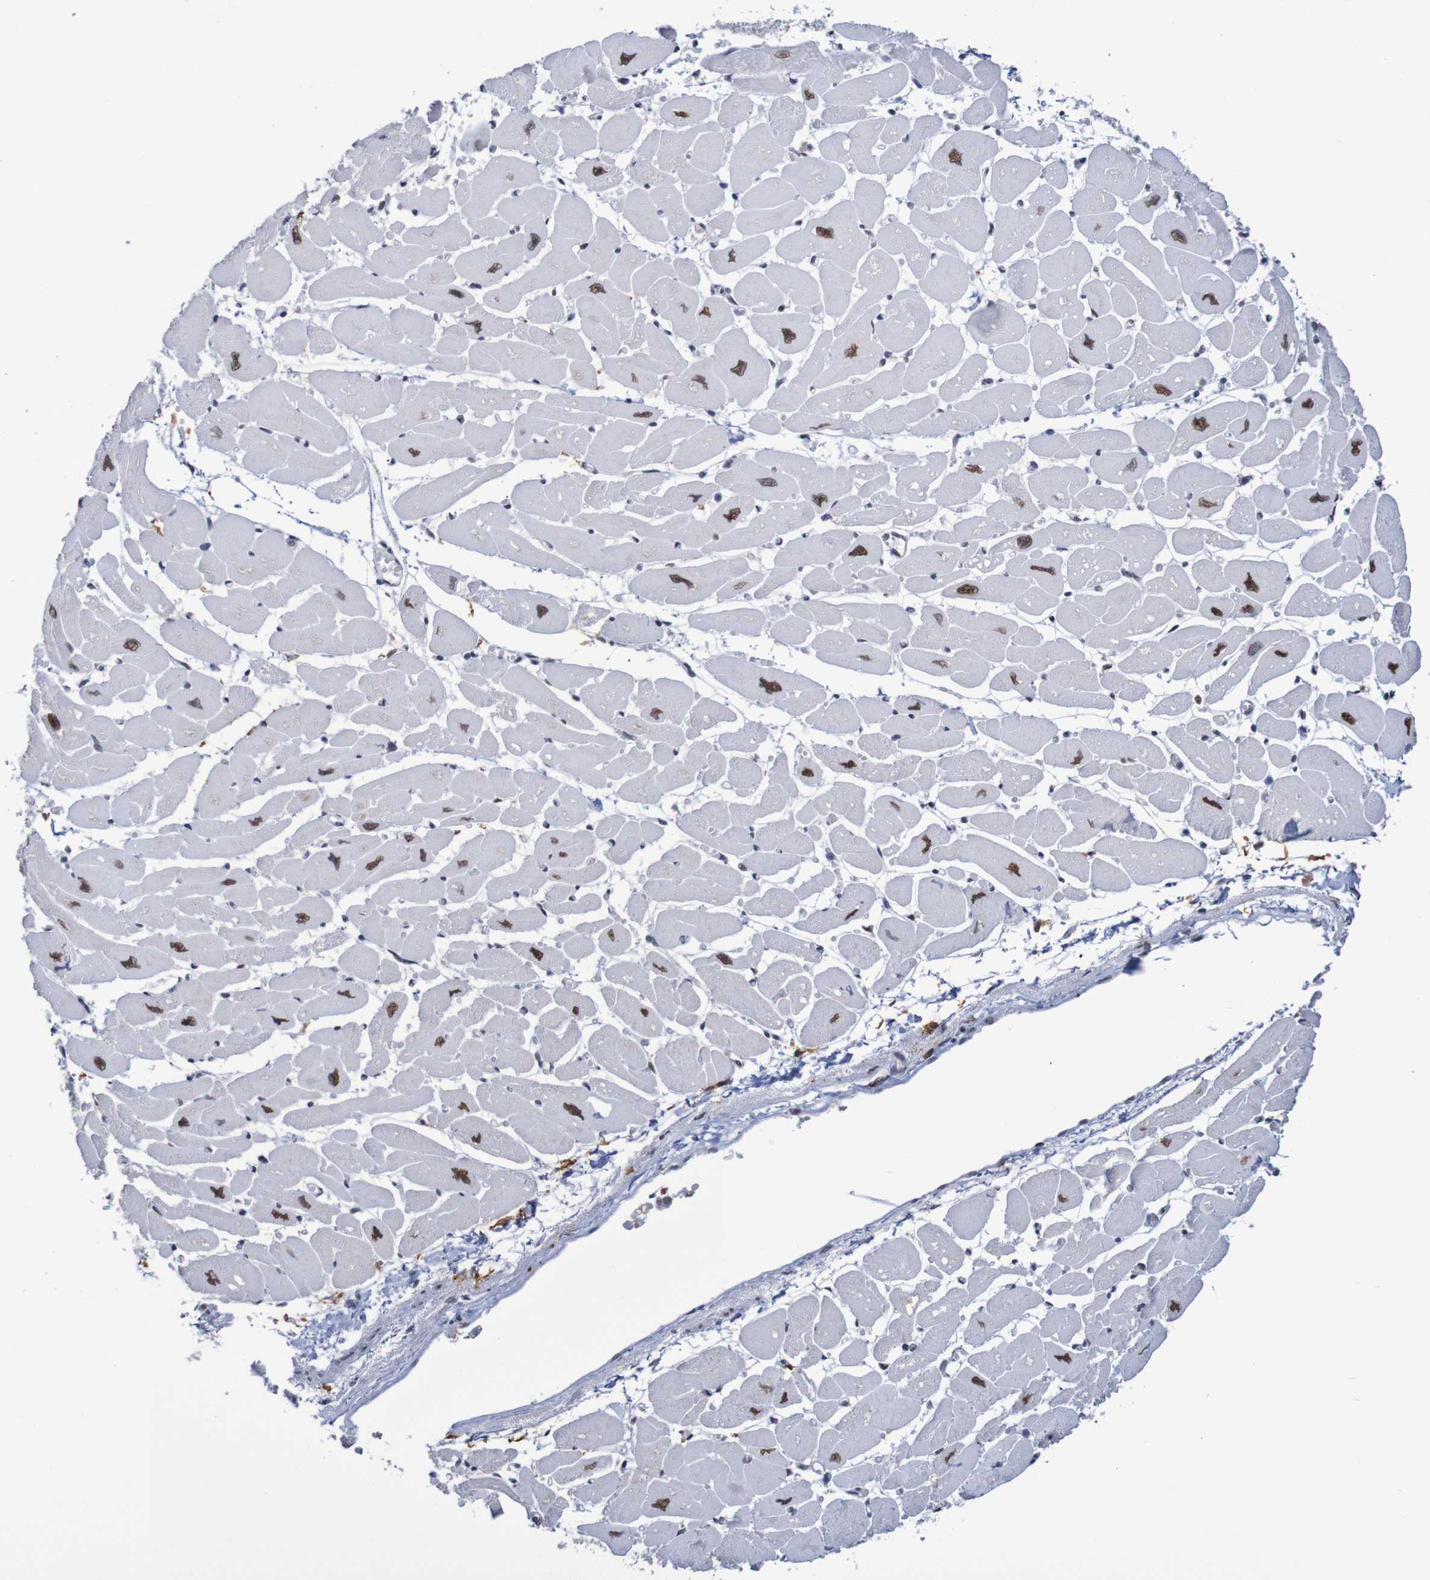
{"staining": {"intensity": "strong", "quantity": ">75%", "location": "nuclear"}, "tissue": "heart muscle", "cell_type": "Cardiomyocytes", "image_type": "normal", "snomed": [{"axis": "morphology", "description": "Normal tissue, NOS"}, {"axis": "topography", "description": "Heart"}], "caption": "A high-resolution image shows IHC staining of normal heart muscle, which displays strong nuclear expression in approximately >75% of cardiomyocytes. The protein of interest is shown in brown color, while the nuclei are stained blue.", "gene": "MRTFB", "patient": {"sex": "female", "age": 54}}